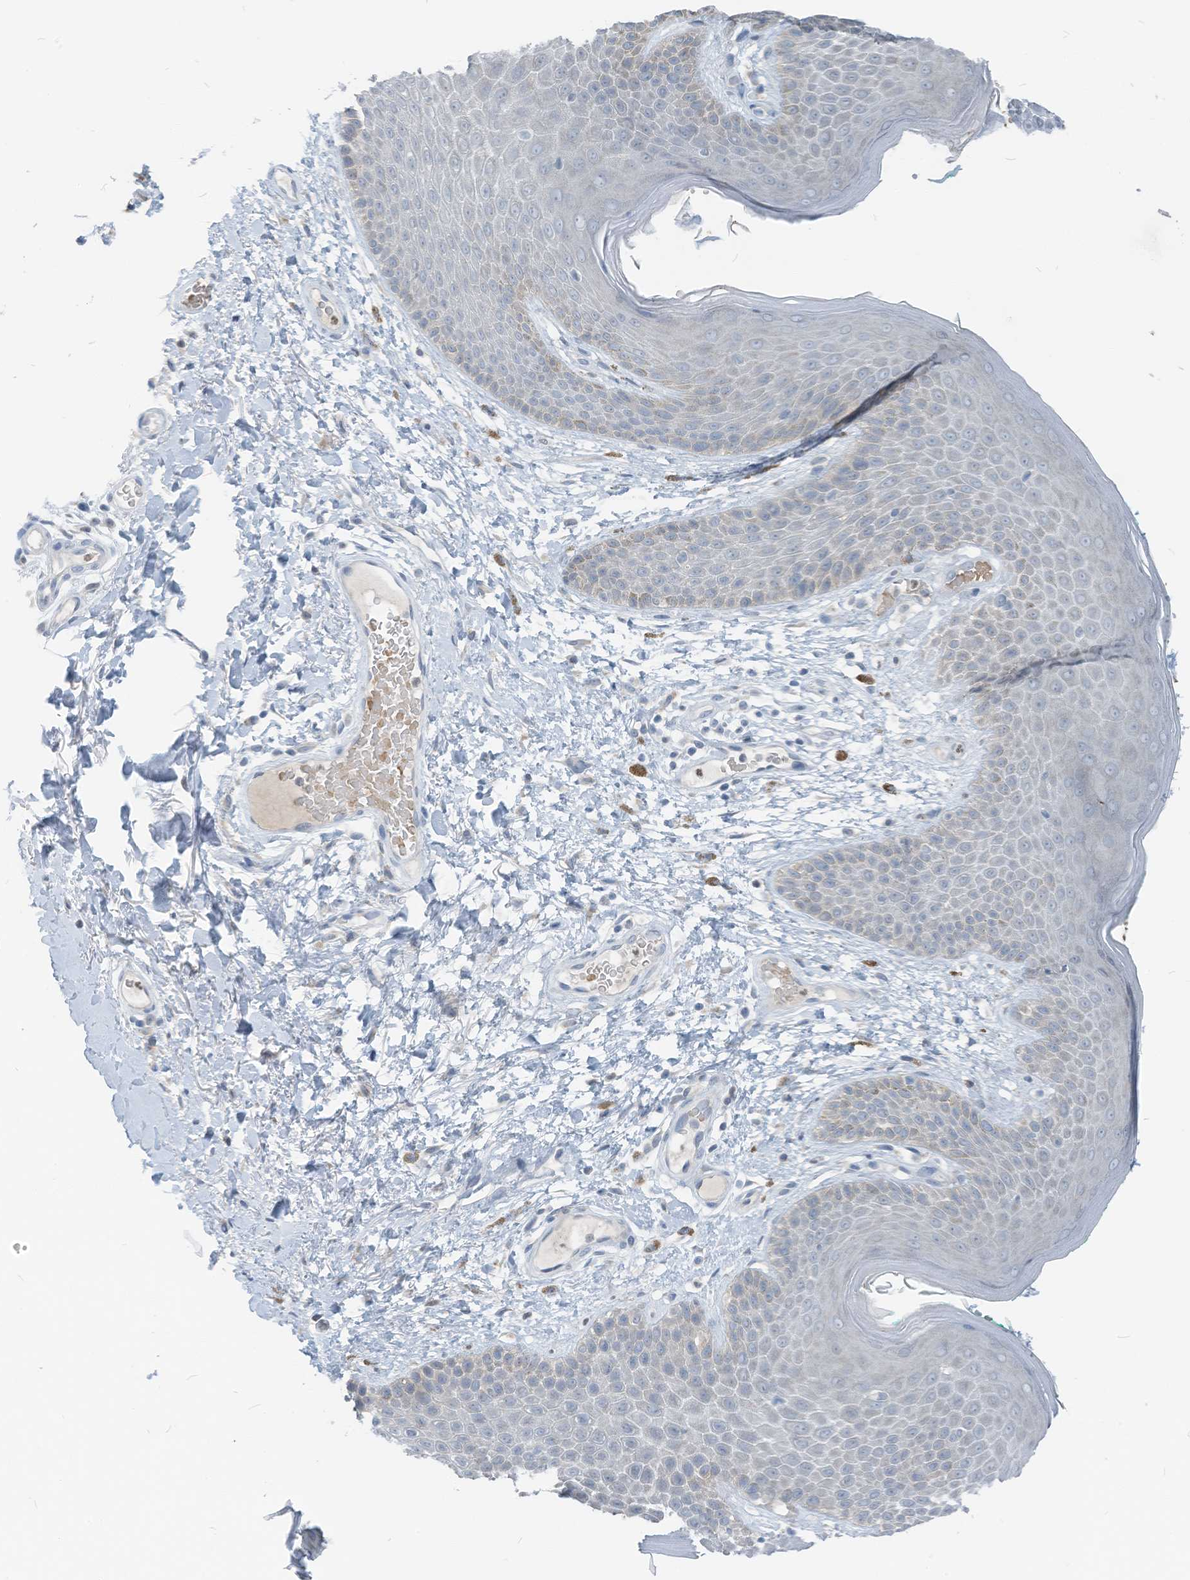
{"staining": {"intensity": "moderate", "quantity": "<25%", "location": "cytoplasmic/membranous"}, "tissue": "skin", "cell_type": "Epidermal cells", "image_type": "normal", "snomed": [{"axis": "morphology", "description": "Normal tissue, NOS"}, {"axis": "topography", "description": "Anal"}], "caption": "Approximately <25% of epidermal cells in benign human skin display moderate cytoplasmic/membranous protein positivity as visualized by brown immunohistochemical staining.", "gene": "CHMP2B", "patient": {"sex": "male", "age": 74}}